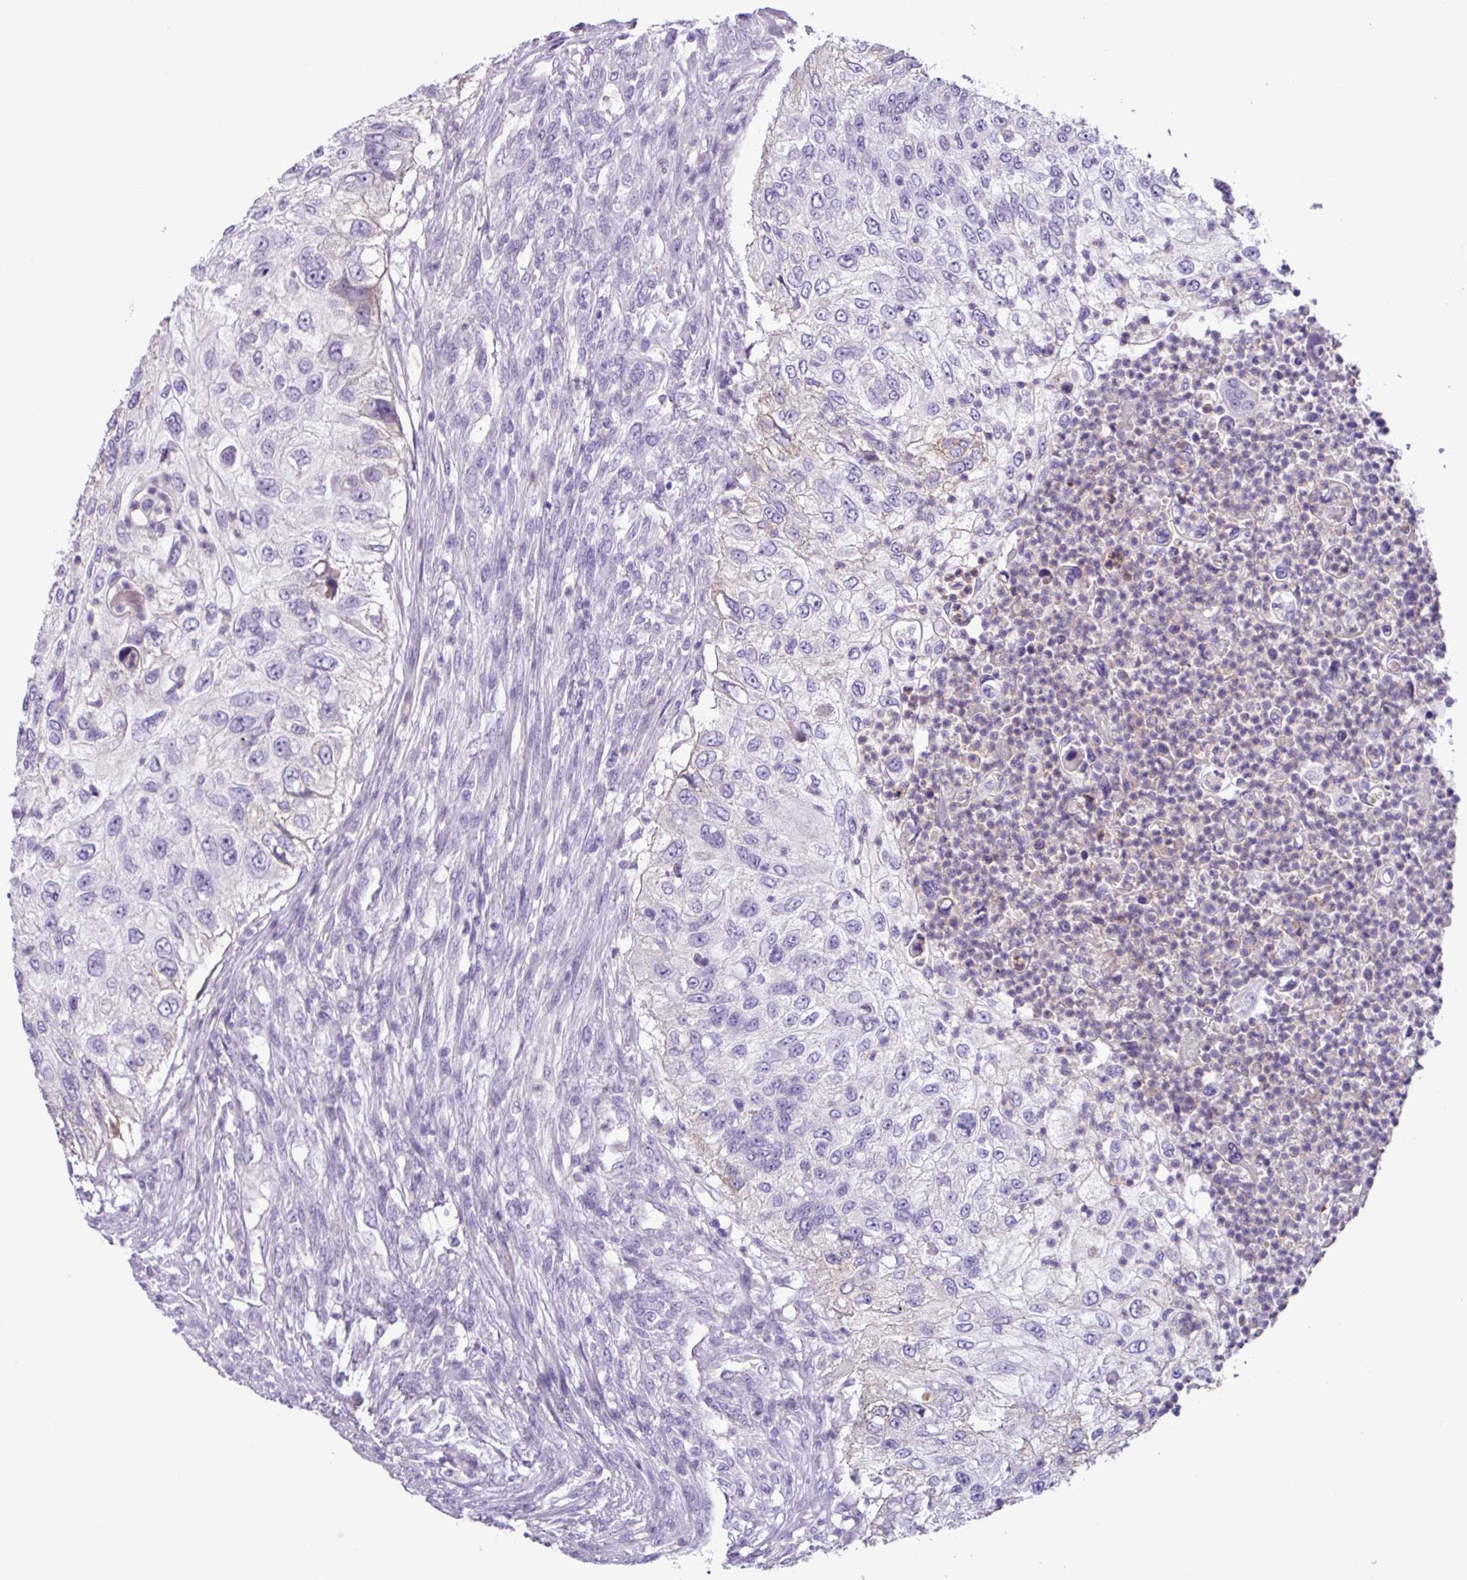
{"staining": {"intensity": "negative", "quantity": "none", "location": "none"}, "tissue": "urothelial cancer", "cell_type": "Tumor cells", "image_type": "cancer", "snomed": [{"axis": "morphology", "description": "Urothelial carcinoma, High grade"}, {"axis": "topography", "description": "Urinary bladder"}], "caption": "IHC histopathology image of neoplastic tissue: urothelial carcinoma (high-grade) stained with DAB (3,3'-diaminobenzidine) shows no significant protein expression in tumor cells.", "gene": "CYSTM1", "patient": {"sex": "female", "age": 60}}